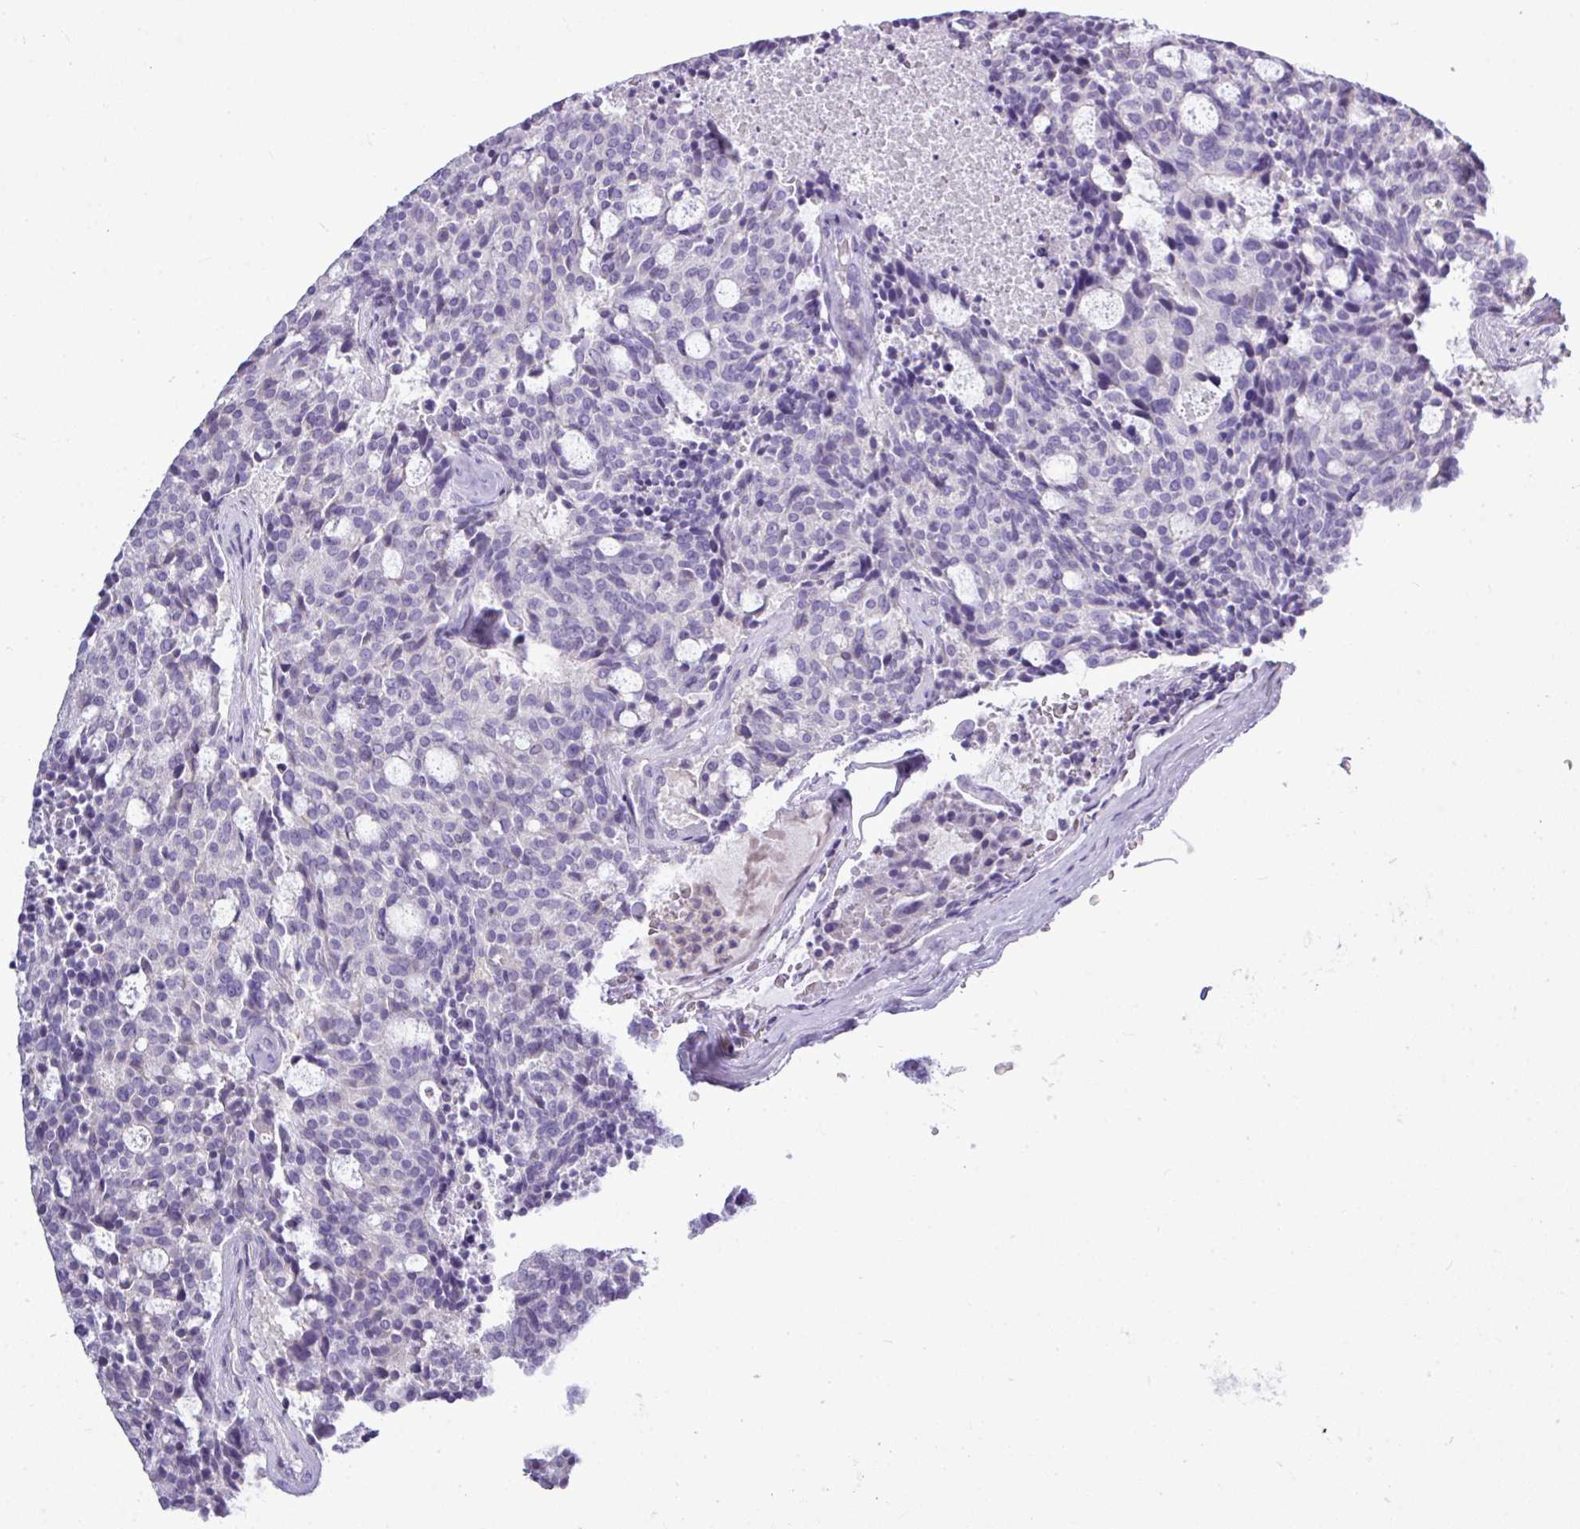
{"staining": {"intensity": "negative", "quantity": "none", "location": "none"}, "tissue": "carcinoid", "cell_type": "Tumor cells", "image_type": "cancer", "snomed": [{"axis": "morphology", "description": "Carcinoid, malignant, NOS"}, {"axis": "topography", "description": "Pancreas"}], "caption": "The immunohistochemistry histopathology image has no significant expression in tumor cells of carcinoid tissue.", "gene": "STAT5A", "patient": {"sex": "female", "age": 54}}